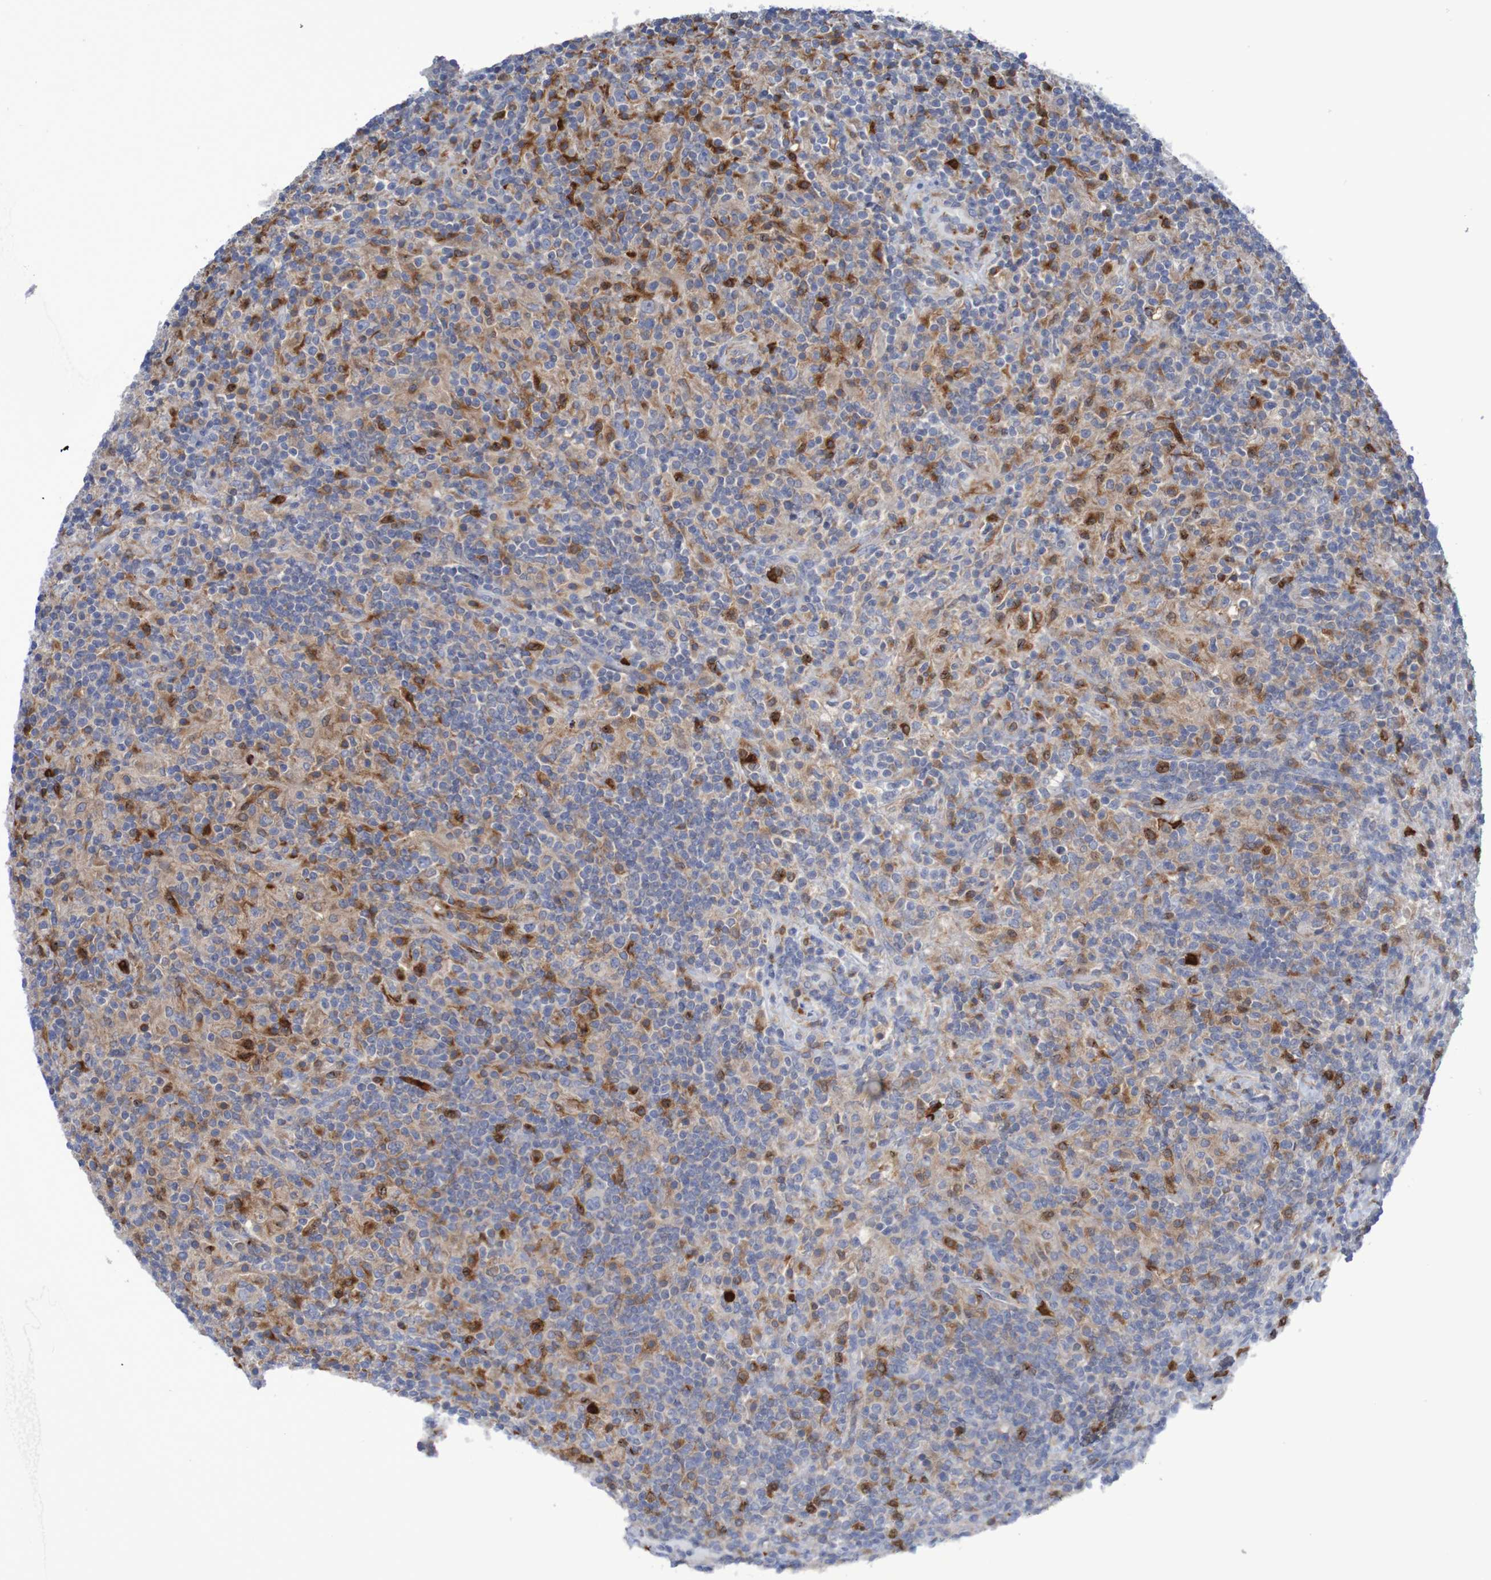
{"staining": {"intensity": "negative", "quantity": "none", "location": "none"}, "tissue": "lymphoma", "cell_type": "Tumor cells", "image_type": "cancer", "snomed": [{"axis": "morphology", "description": "Hodgkin's disease, NOS"}, {"axis": "topography", "description": "Lymph node"}], "caption": "Immunohistochemical staining of human lymphoma exhibits no significant positivity in tumor cells.", "gene": "PARP4", "patient": {"sex": "male", "age": 70}}